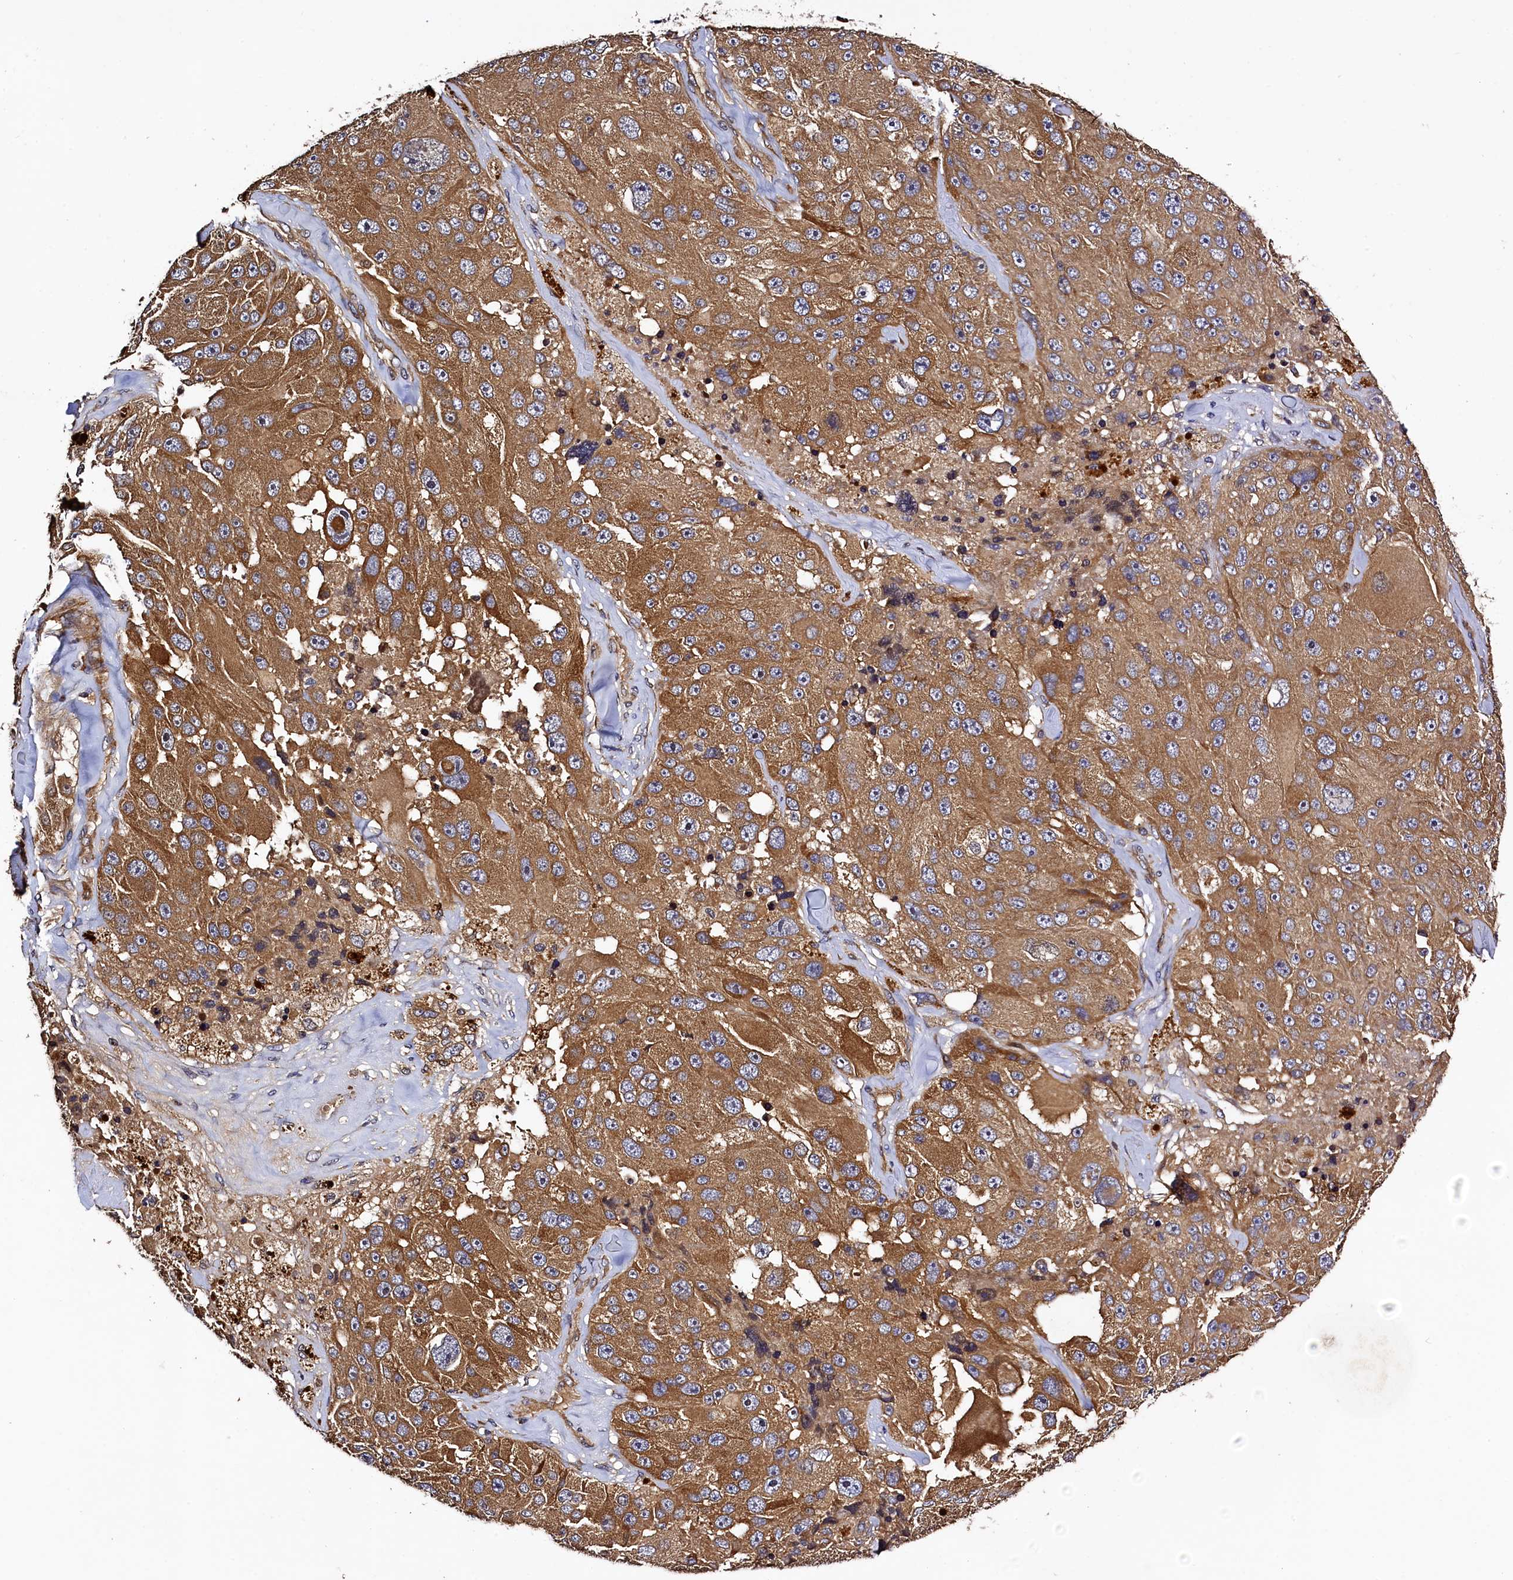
{"staining": {"intensity": "moderate", "quantity": ">75%", "location": "cytoplasmic/membranous"}, "tissue": "melanoma", "cell_type": "Tumor cells", "image_type": "cancer", "snomed": [{"axis": "morphology", "description": "Malignant melanoma, Metastatic site"}, {"axis": "topography", "description": "Lymph node"}], "caption": "Immunohistochemical staining of human melanoma demonstrates medium levels of moderate cytoplasmic/membranous positivity in about >75% of tumor cells.", "gene": "KLC2", "patient": {"sex": "male", "age": 62}}